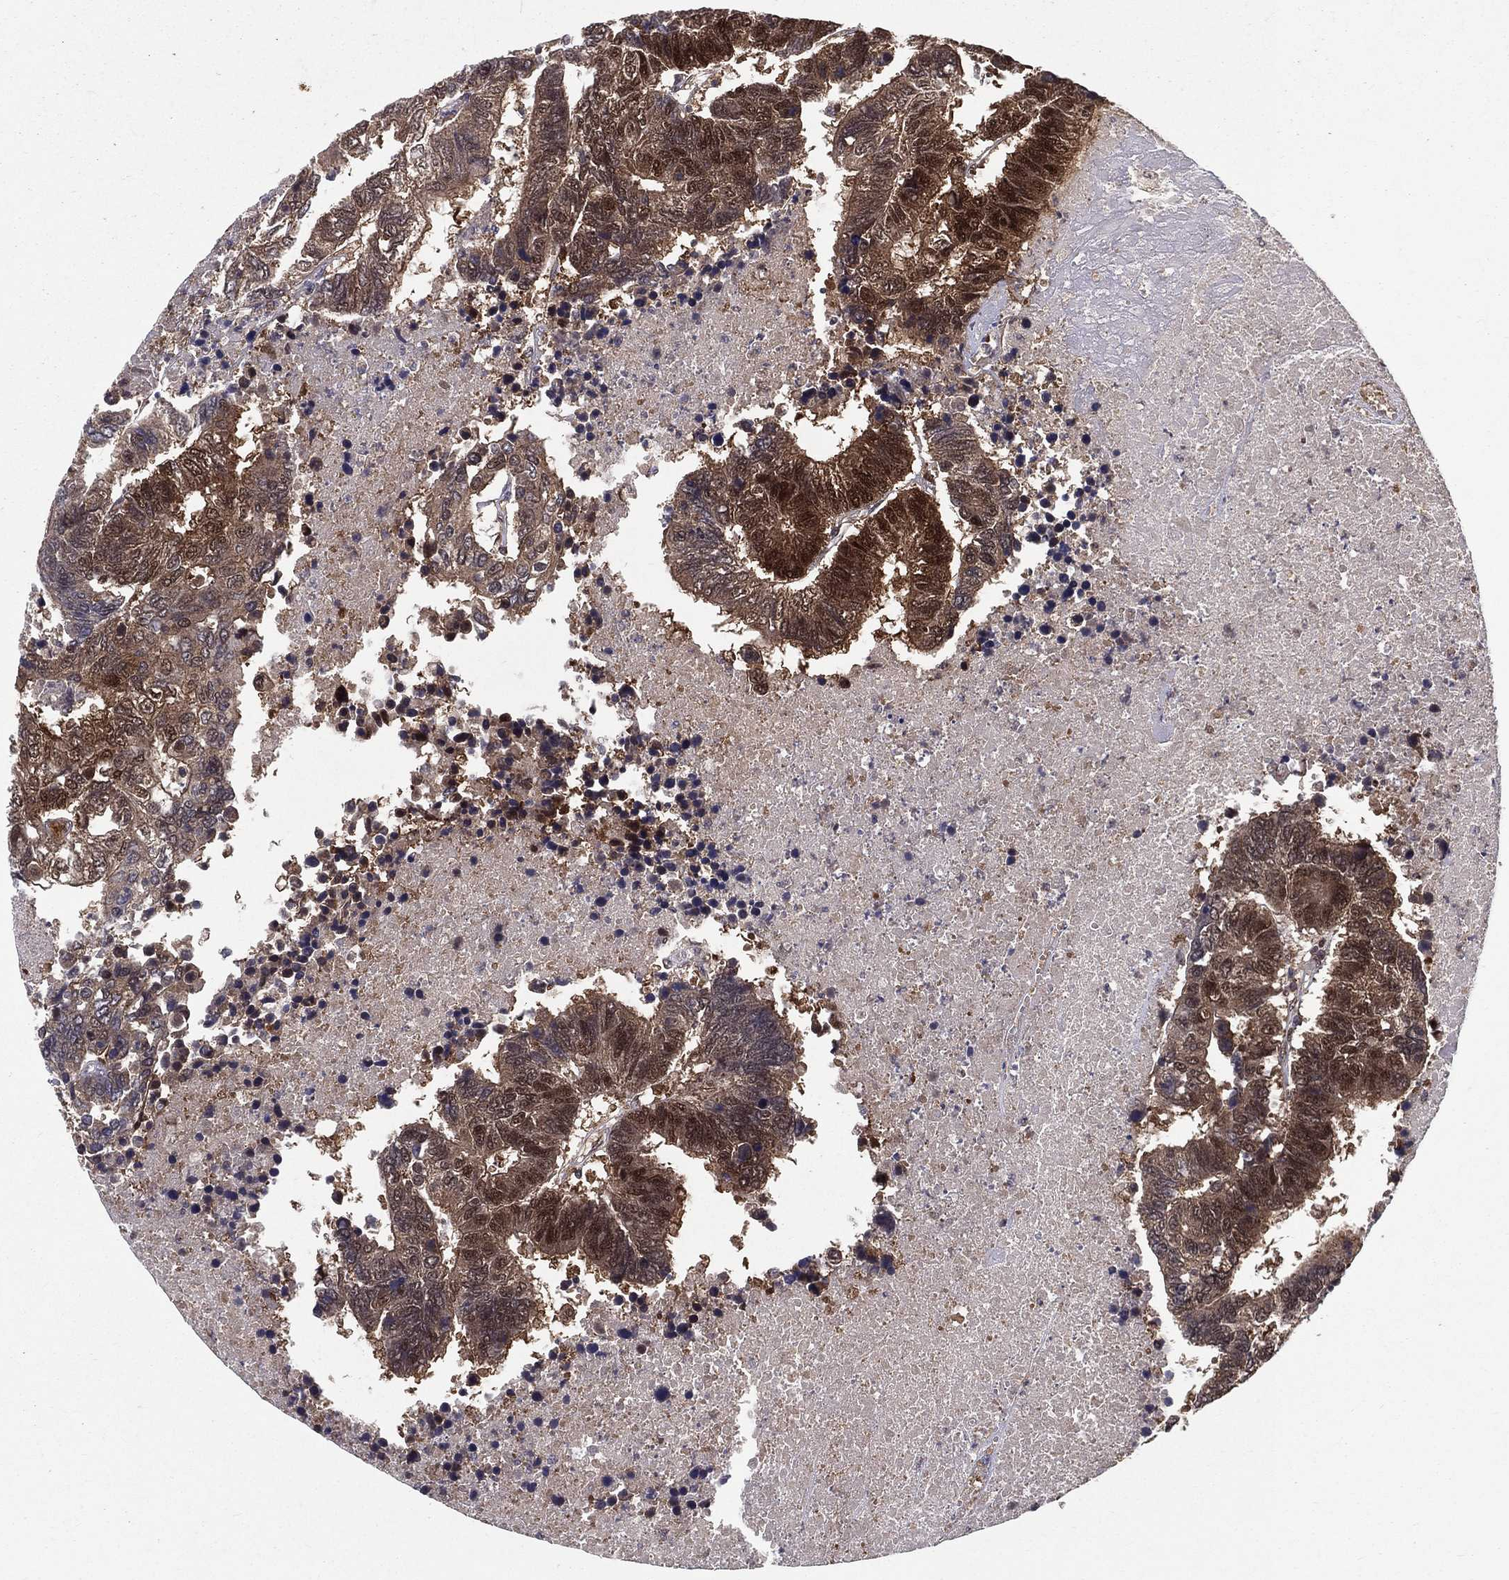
{"staining": {"intensity": "moderate", "quantity": ">75%", "location": "cytoplasmic/membranous"}, "tissue": "colorectal cancer", "cell_type": "Tumor cells", "image_type": "cancer", "snomed": [{"axis": "morphology", "description": "Adenocarcinoma, NOS"}, {"axis": "topography", "description": "Colon"}], "caption": "Tumor cells exhibit medium levels of moderate cytoplasmic/membranous positivity in approximately >75% of cells in colorectal adenocarcinoma.", "gene": "CARM1", "patient": {"sex": "female", "age": 48}}